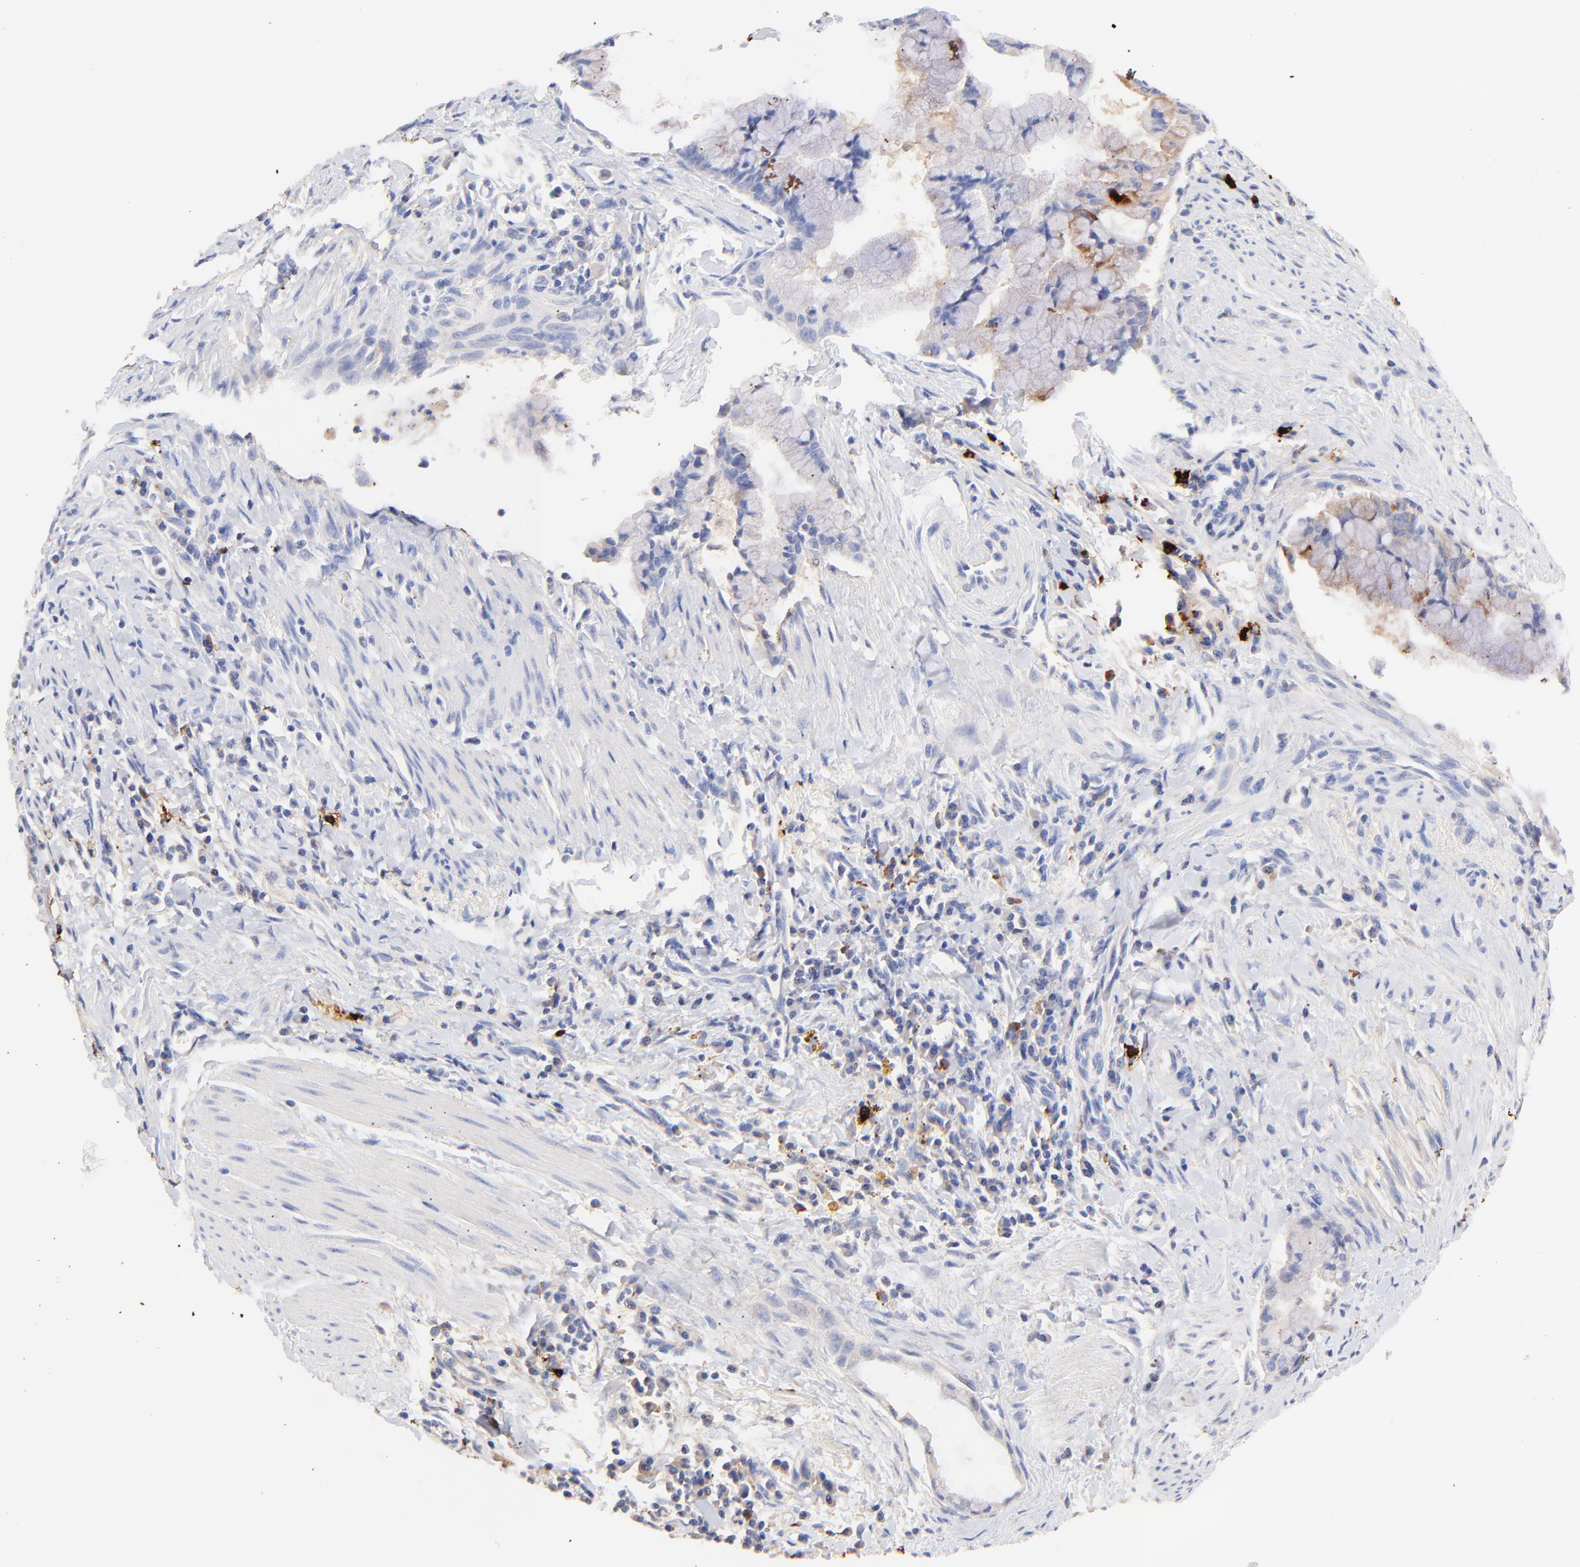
{"staining": {"intensity": "weak", "quantity": "25%-75%", "location": "cytoplasmic/membranous"}, "tissue": "pancreatic cancer", "cell_type": "Tumor cells", "image_type": "cancer", "snomed": [{"axis": "morphology", "description": "Adenocarcinoma, NOS"}, {"axis": "topography", "description": "Pancreas"}], "caption": "There is low levels of weak cytoplasmic/membranous staining in tumor cells of pancreatic cancer (adenocarcinoma), as demonstrated by immunohistochemical staining (brown color).", "gene": "IGLV7-43", "patient": {"sex": "male", "age": 59}}